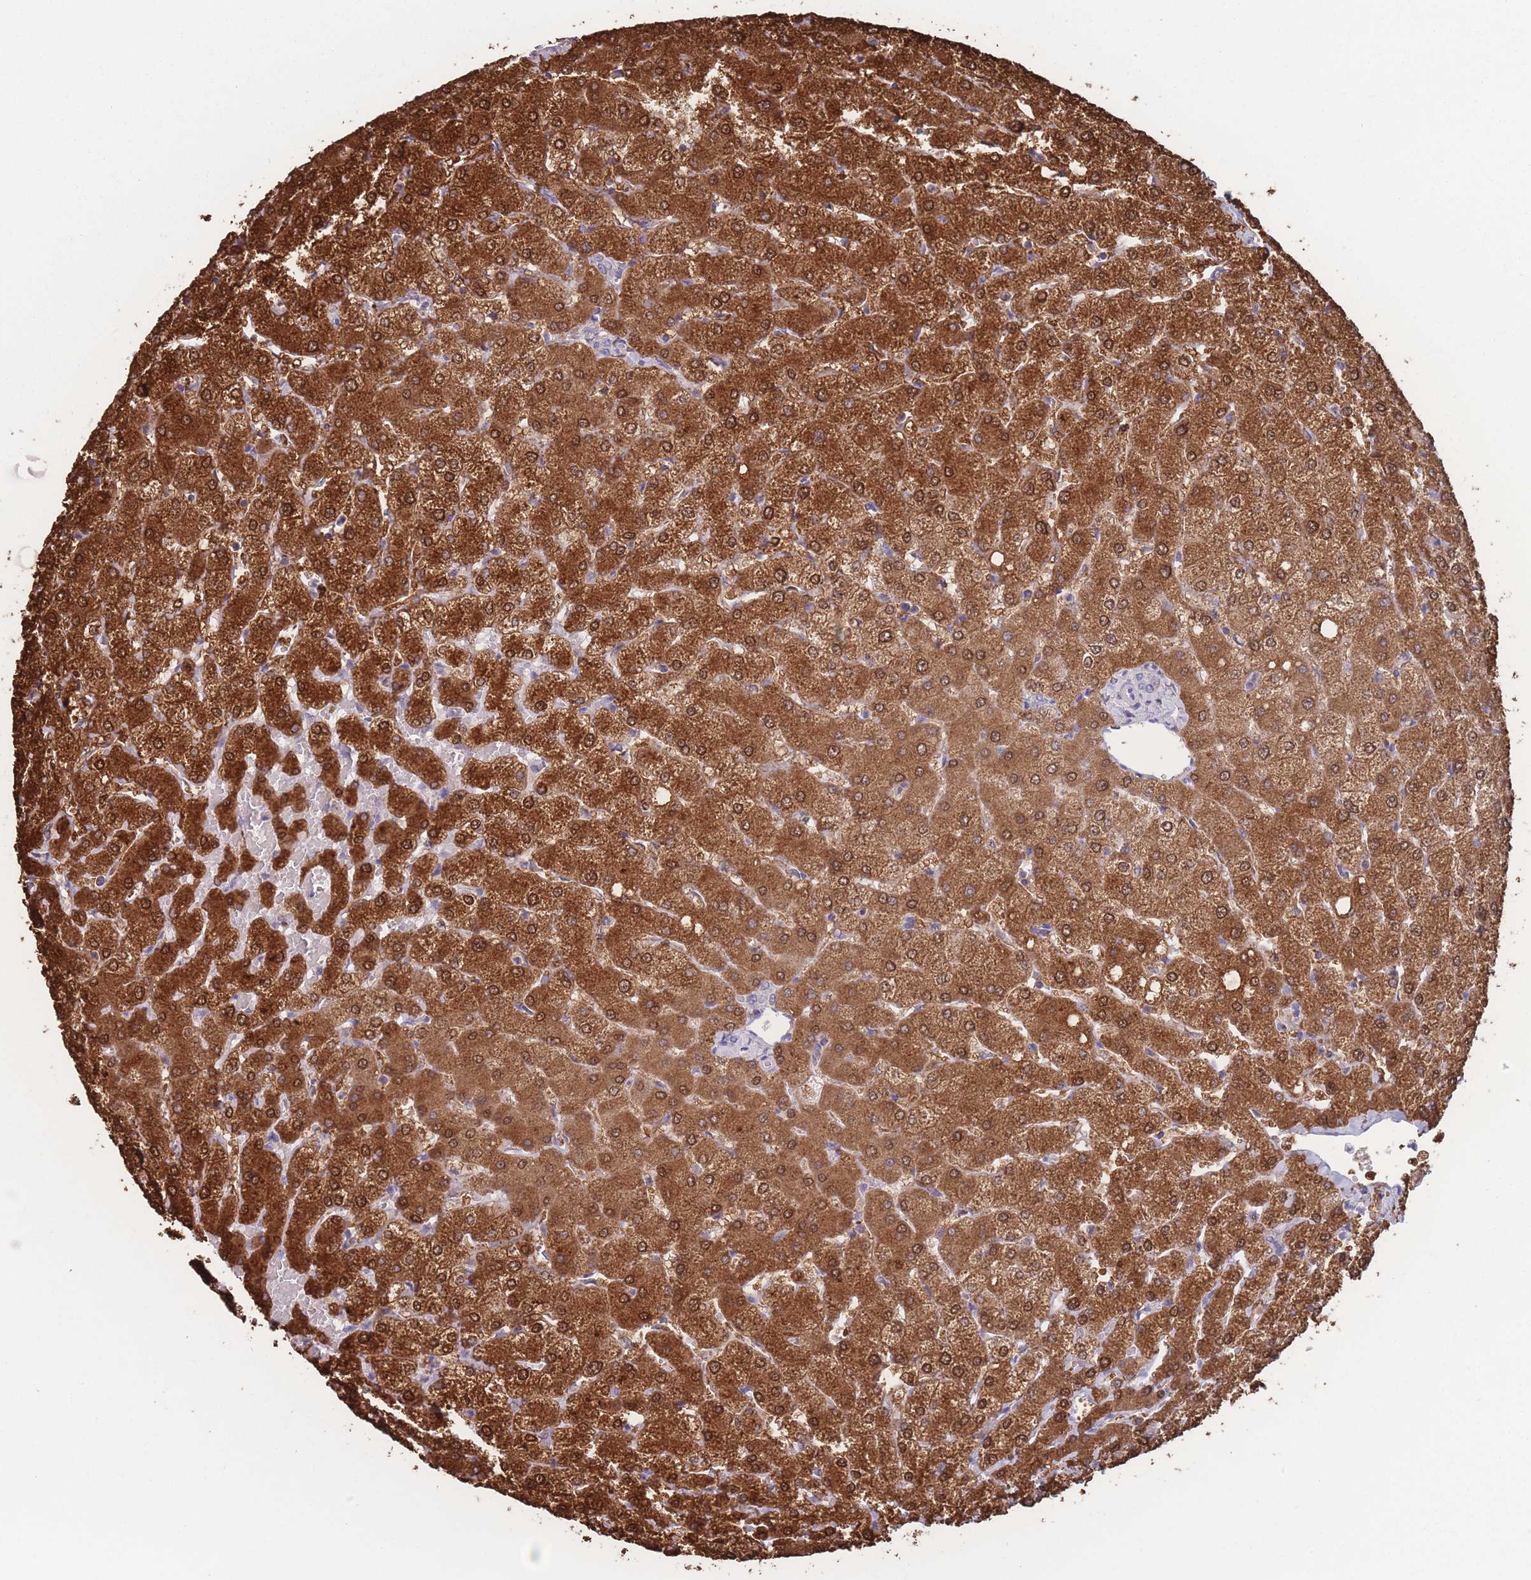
{"staining": {"intensity": "negative", "quantity": "none", "location": "none"}, "tissue": "liver", "cell_type": "Cholangiocytes", "image_type": "normal", "snomed": [{"axis": "morphology", "description": "Normal tissue, NOS"}, {"axis": "topography", "description": "Liver"}], "caption": "Immunohistochemical staining of unremarkable liver reveals no significant positivity in cholangiocytes. Nuclei are stained in blue.", "gene": "ADH1A", "patient": {"sex": "female", "age": 54}}